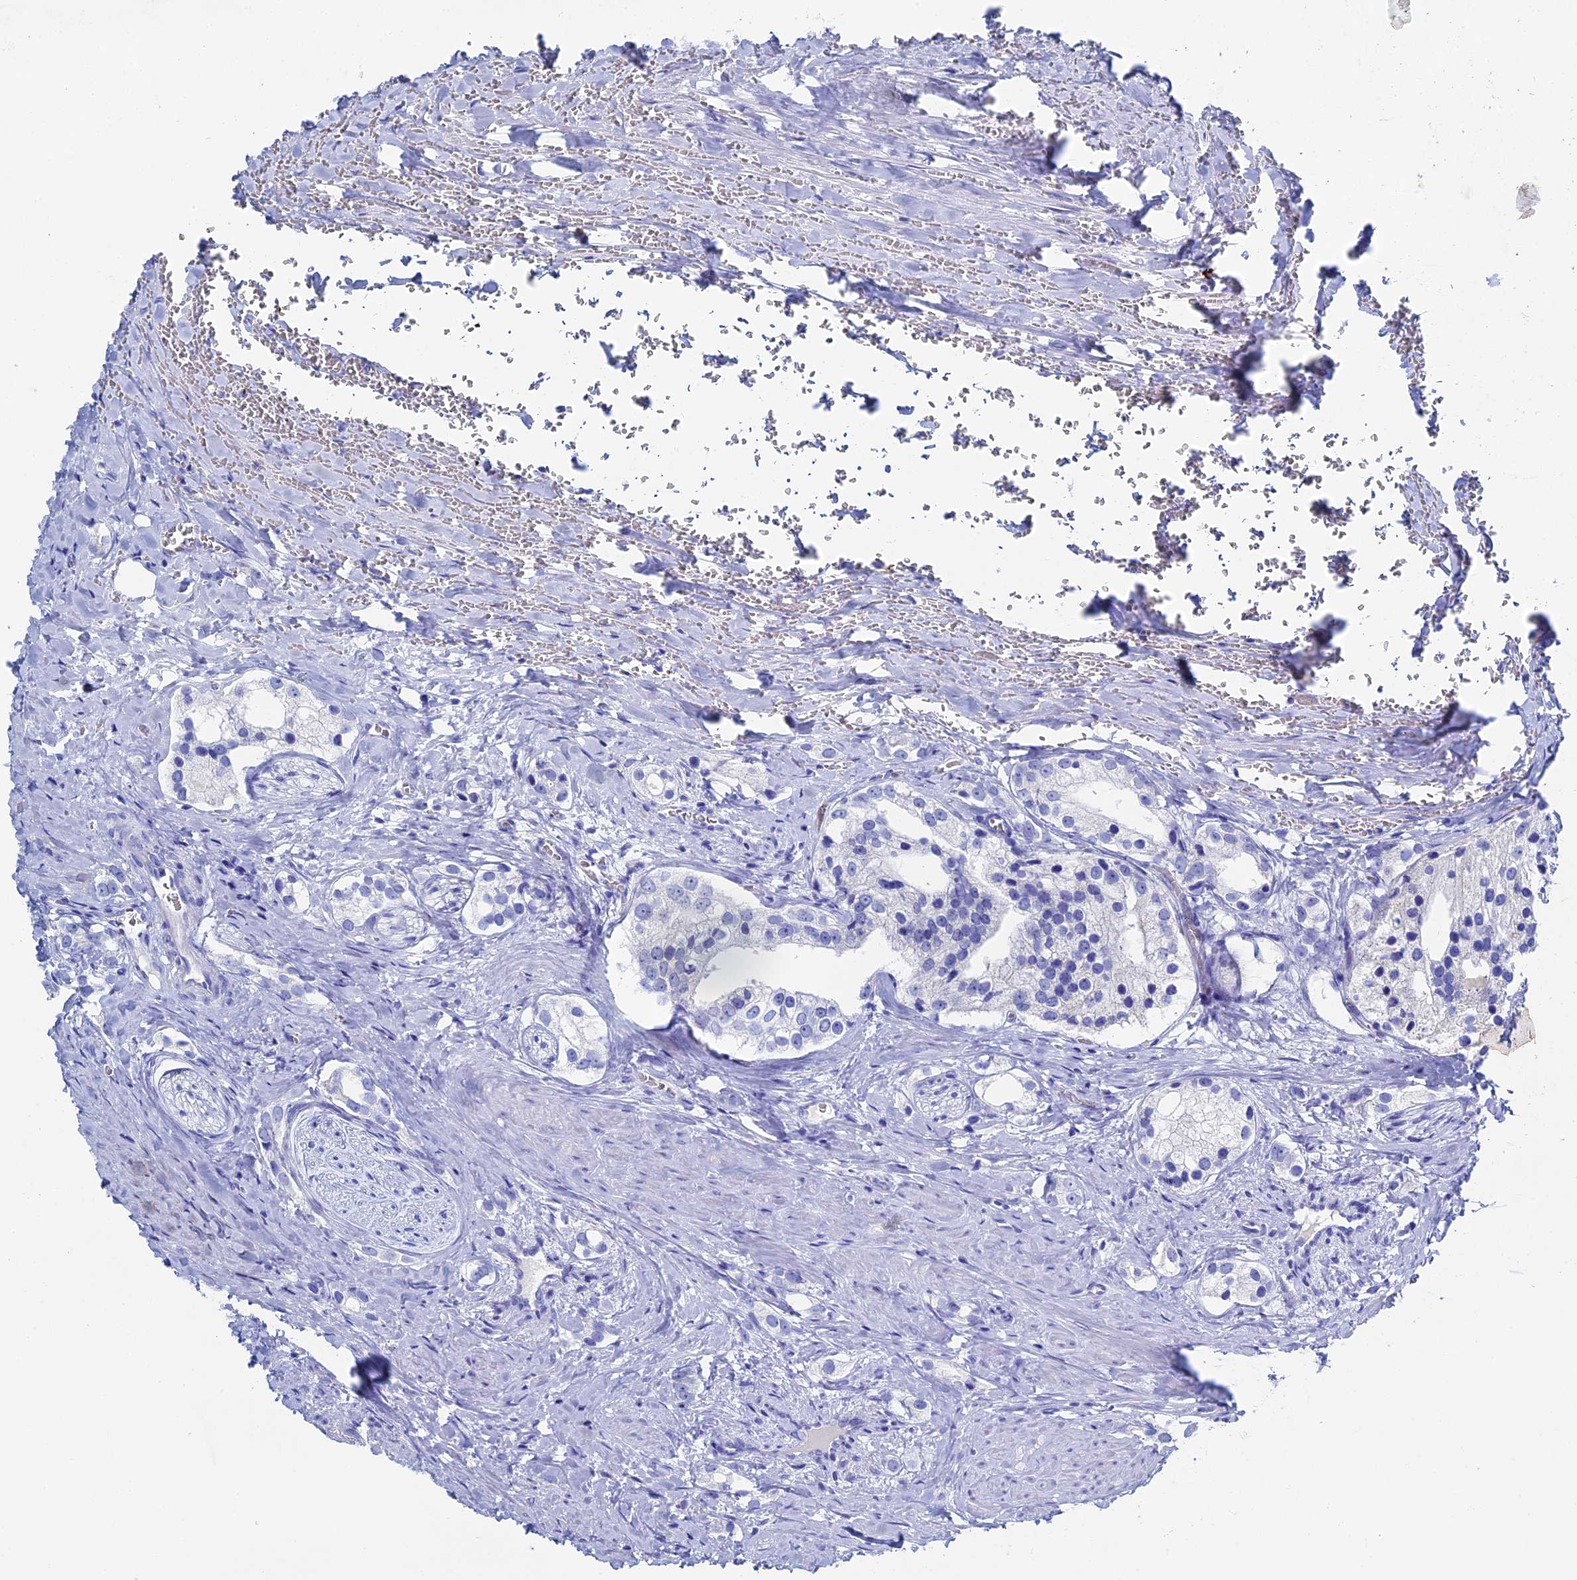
{"staining": {"intensity": "negative", "quantity": "none", "location": "none"}, "tissue": "prostate cancer", "cell_type": "Tumor cells", "image_type": "cancer", "snomed": [{"axis": "morphology", "description": "Adenocarcinoma, High grade"}, {"axis": "topography", "description": "Prostate"}], "caption": "Human adenocarcinoma (high-grade) (prostate) stained for a protein using IHC exhibits no staining in tumor cells.", "gene": "UNC119", "patient": {"sex": "male", "age": 66}}